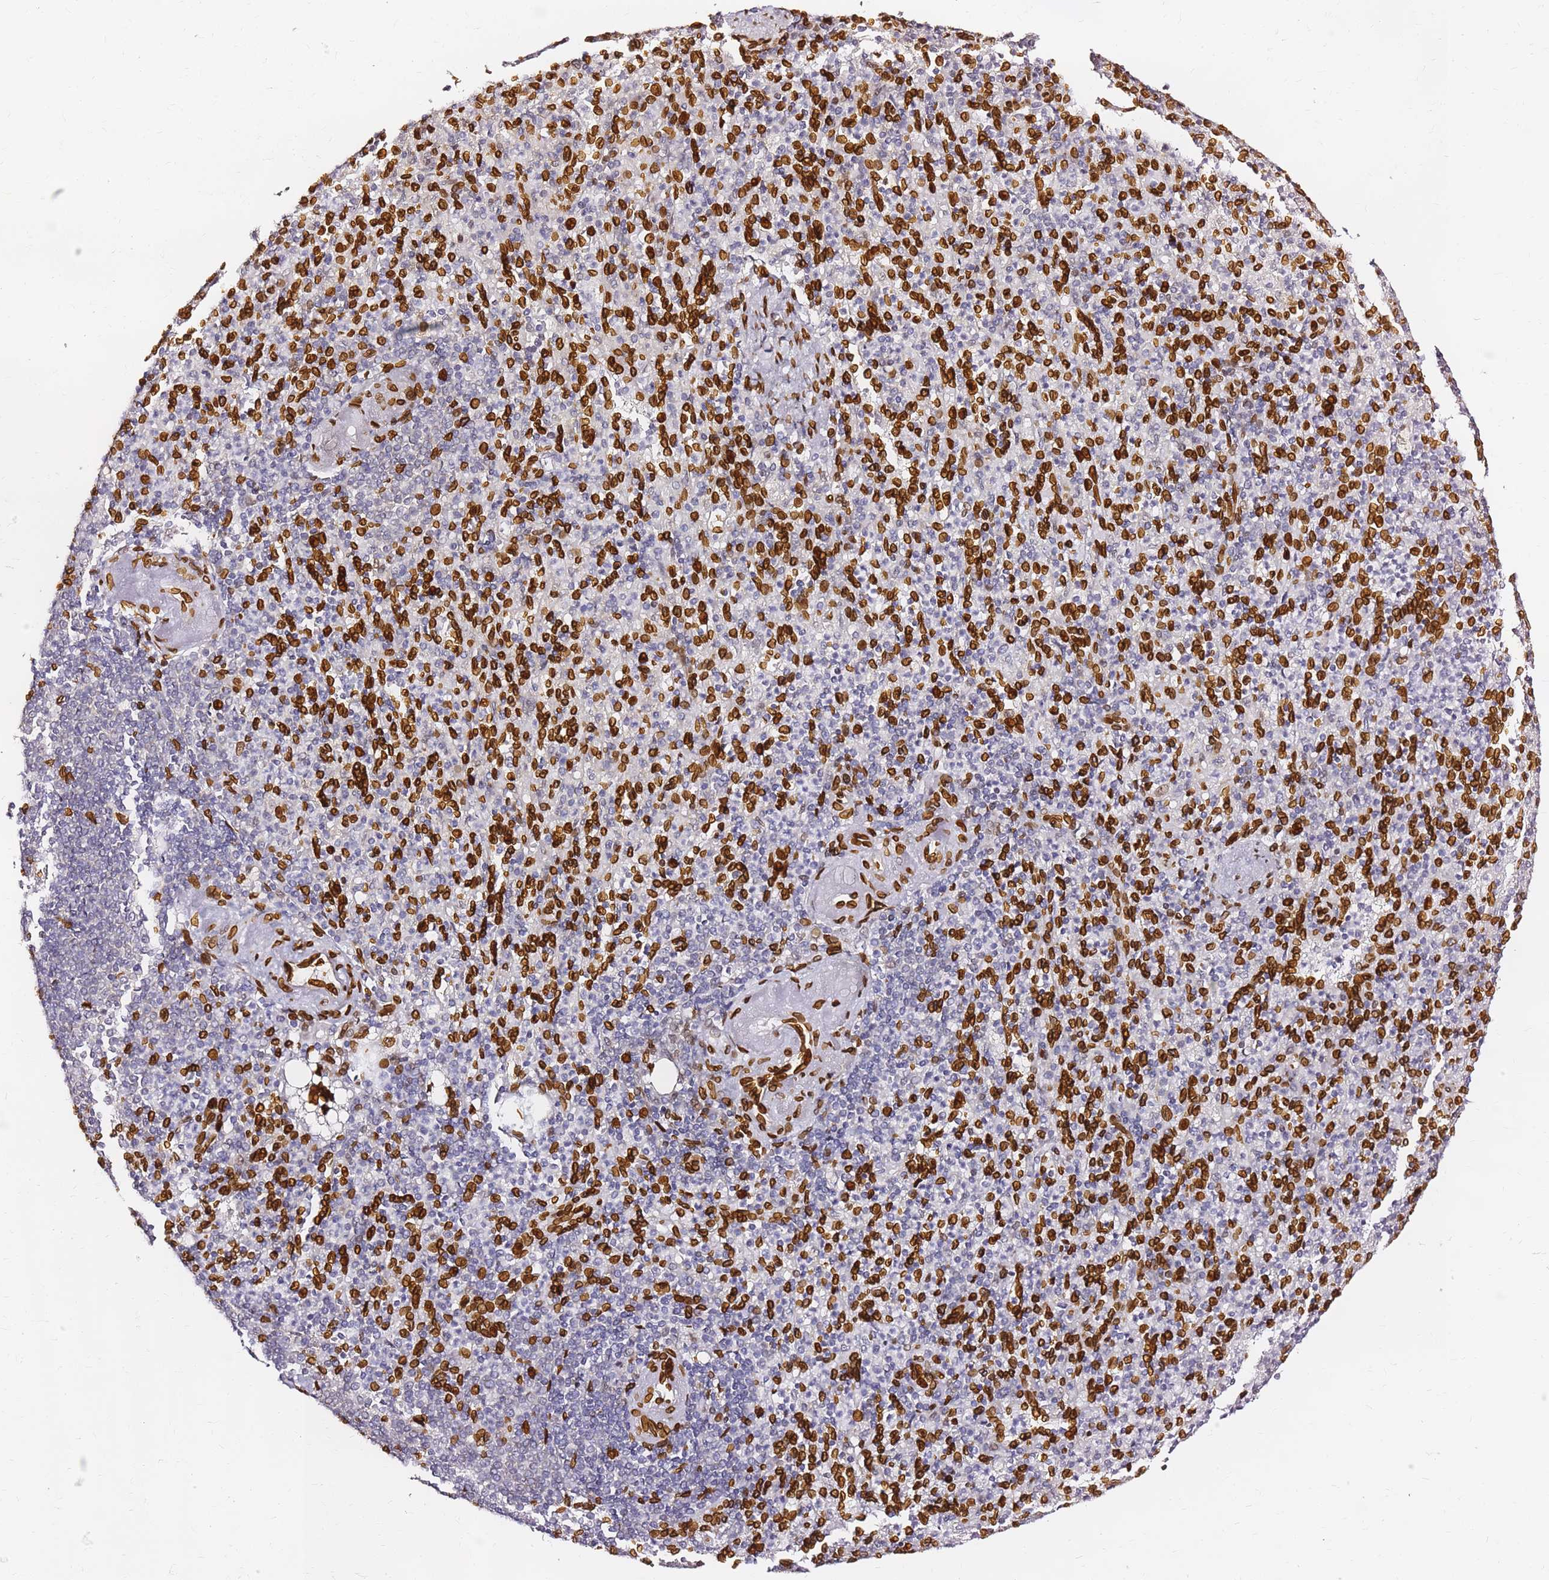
{"staining": {"intensity": "strong", "quantity": "25%-75%", "location": "cytoplasmic/membranous,nuclear"}, "tissue": "spleen", "cell_type": "Cells in red pulp", "image_type": "normal", "snomed": [{"axis": "morphology", "description": "Normal tissue, NOS"}, {"axis": "topography", "description": "Spleen"}], "caption": "Immunohistochemical staining of benign human spleen demonstrates 25%-75% levels of strong cytoplasmic/membranous,nuclear protein expression in about 25%-75% of cells in red pulp. (DAB IHC, brown staining for protein, blue staining for nuclei).", "gene": "C6orf141", "patient": {"sex": "female", "age": 74}}